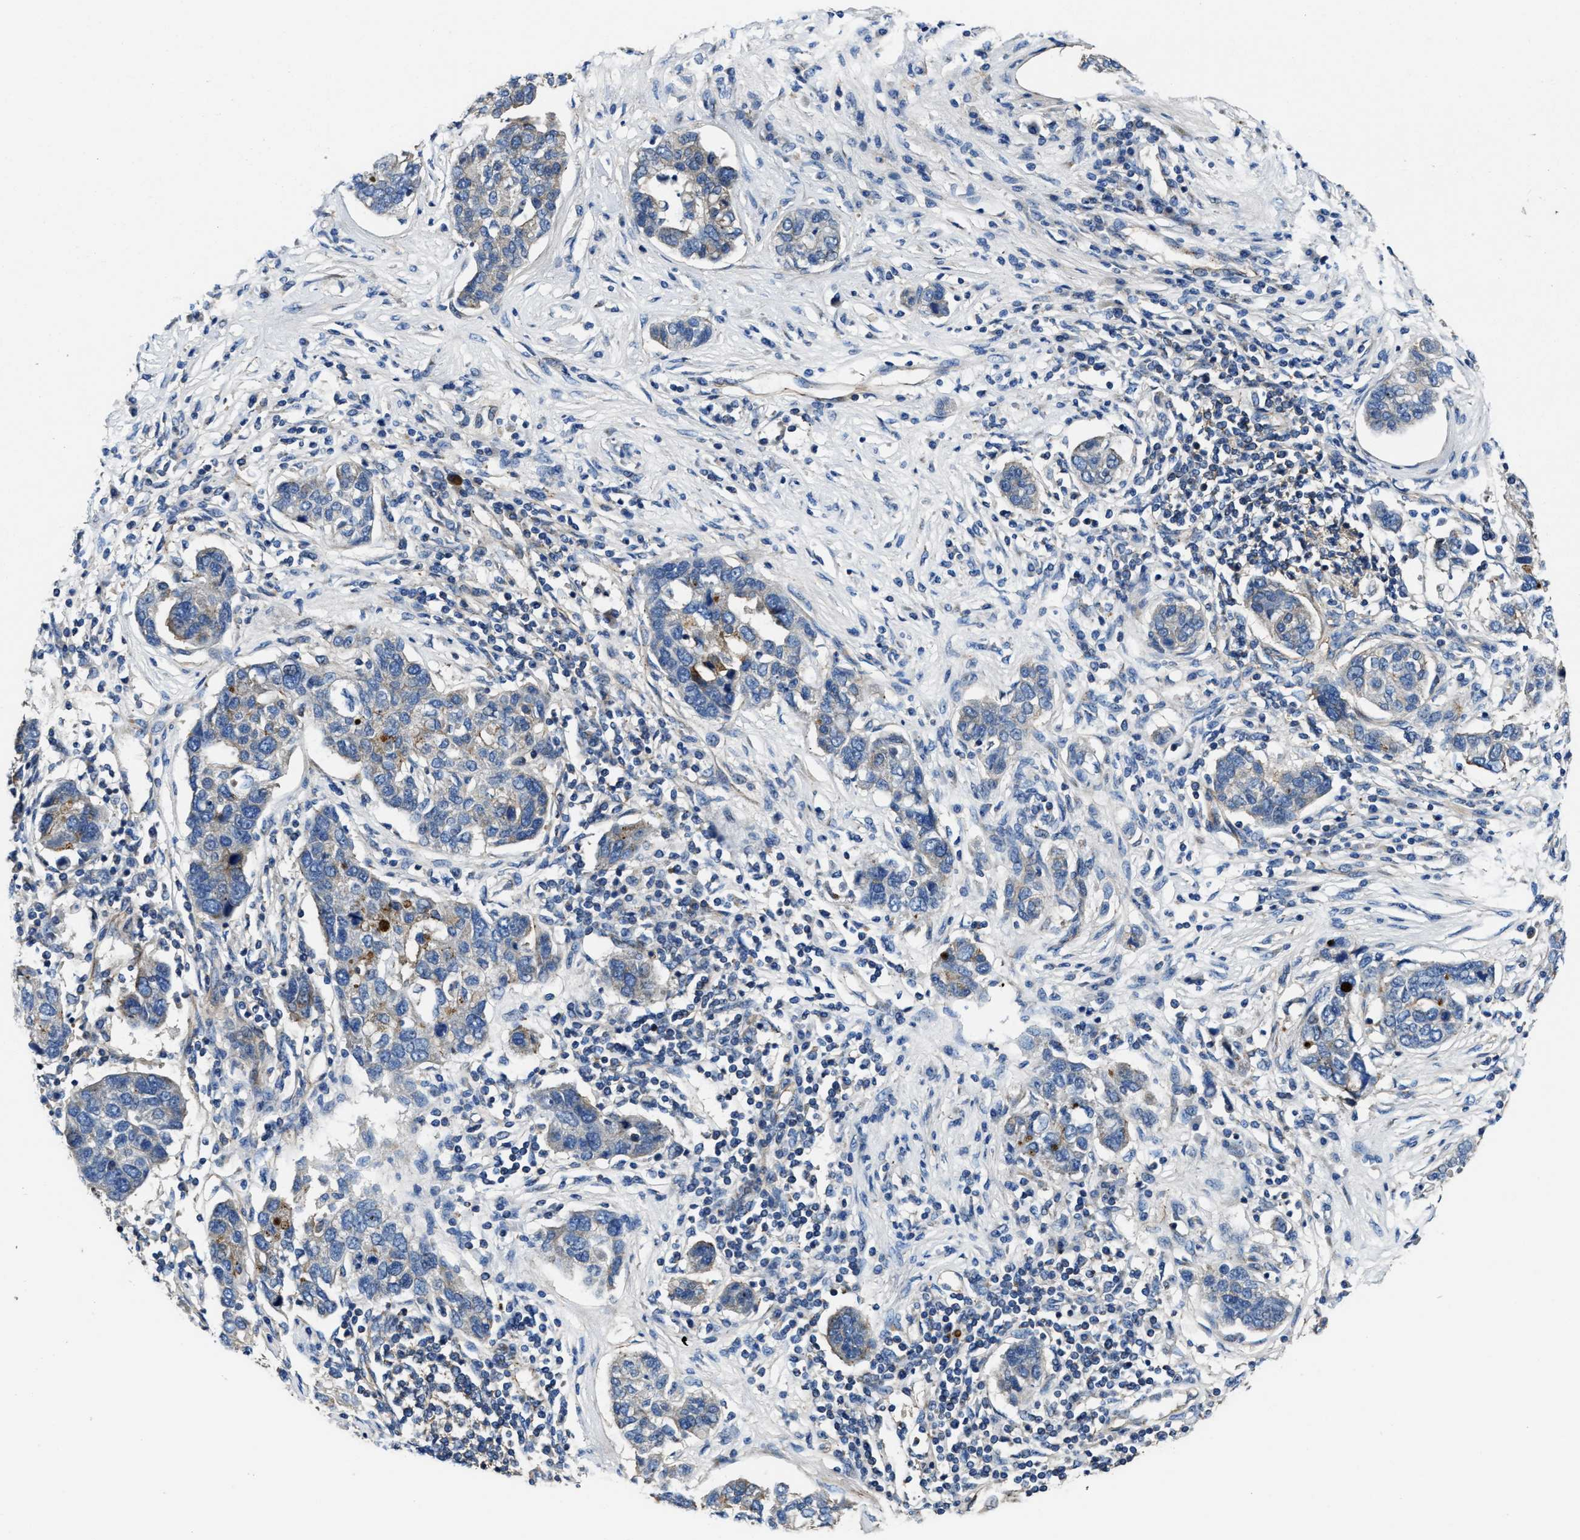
{"staining": {"intensity": "moderate", "quantity": "<25%", "location": "cytoplasmic/membranous"}, "tissue": "pancreatic cancer", "cell_type": "Tumor cells", "image_type": "cancer", "snomed": [{"axis": "morphology", "description": "Adenocarcinoma, NOS"}, {"axis": "topography", "description": "Pancreas"}], "caption": "About <25% of tumor cells in pancreatic cancer display moderate cytoplasmic/membranous protein expression as visualized by brown immunohistochemical staining.", "gene": "PTAR1", "patient": {"sex": "female", "age": 61}}